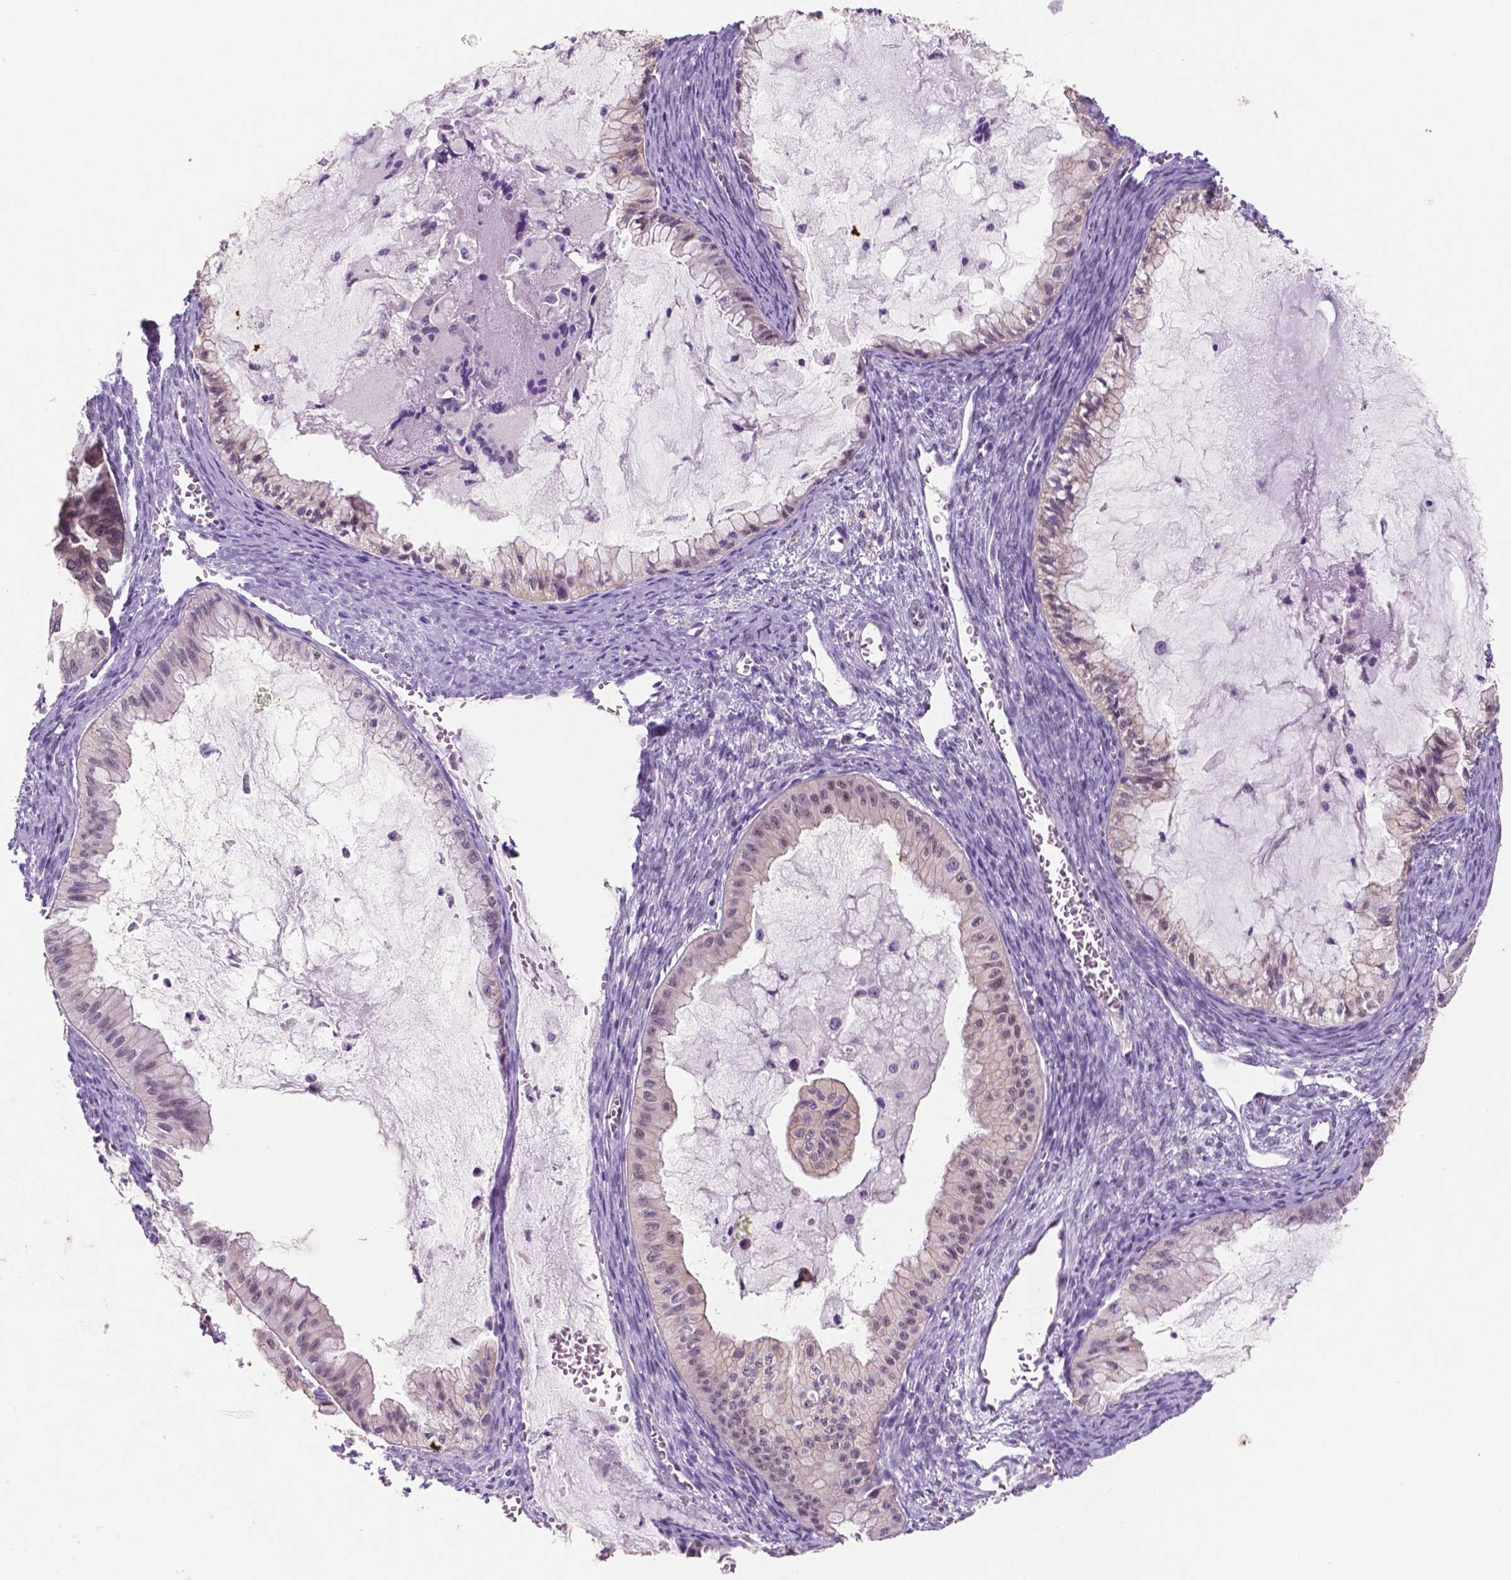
{"staining": {"intensity": "weak", "quantity": "<25%", "location": "cytoplasmic/membranous,nuclear"}, "tissue": "ovarian cancer", "cell_type": "Tumor cells", "image_type": "cancer", "snomed": [{"axis": "morphology", "description": "Cystadenocarcinoma, mucinous, NOS"}, {"axis": "topography", "description": "Ovary"}], "caption": "This is an immunohistochemistry histopathology image of ovarian mucinous cystadenocarcinoma. There is no expression in tumor cells.", "gene": "FAM50B", "patient": {"sex": "female", "age": 72}}